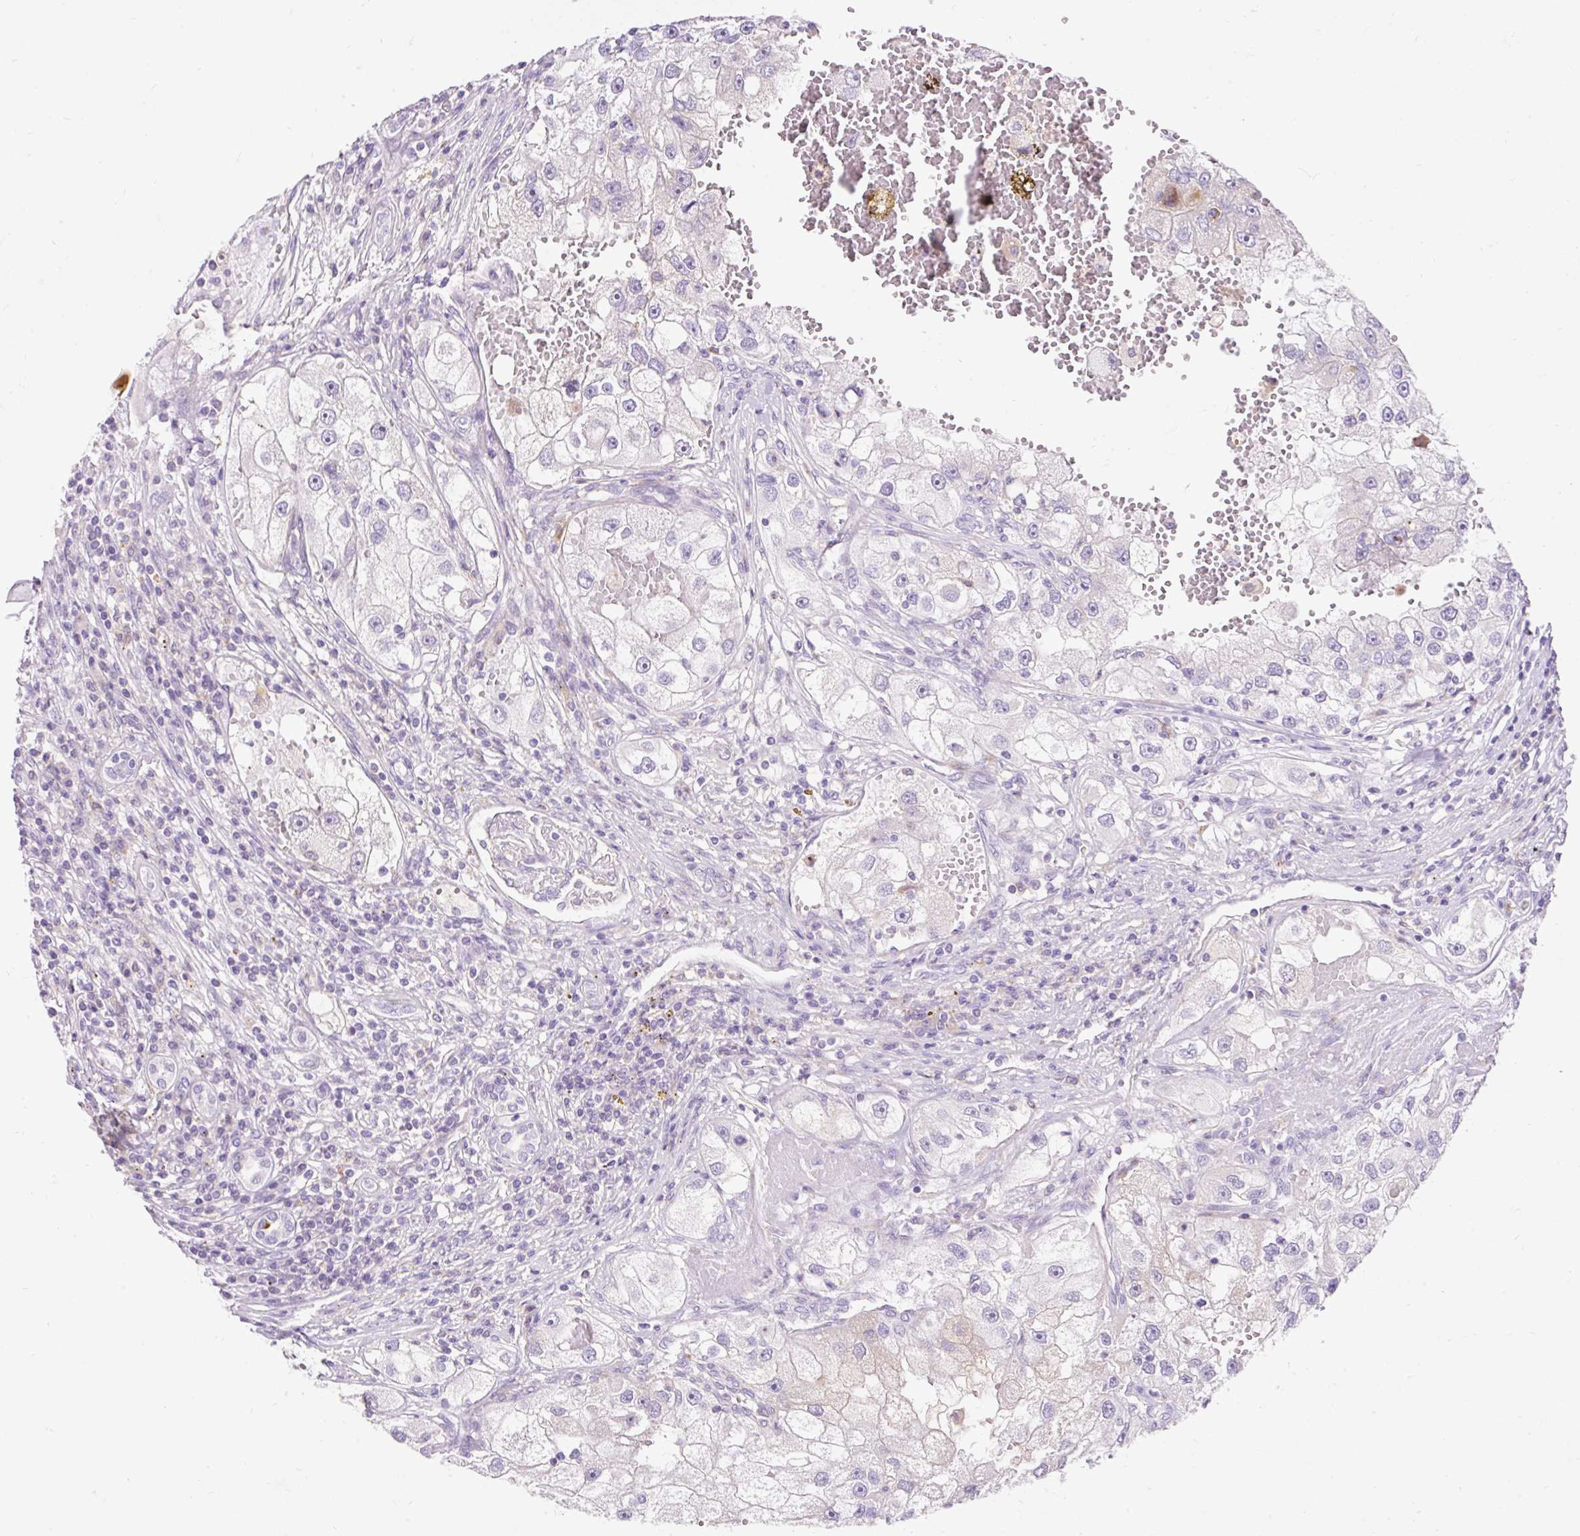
{"staining": {"intensity": "negative", "quantity": "none", "location": "none"}, "tissue": "renal cancer", "cell_type": "Tumor cells", "image_type": "cancer", "snomed": [{"axis": "morphology", "description": "Adenocarcinoma, NOS"}, {"axis": "topography", "description": "Kidney"}], "caption": "Histopathology image shows no significant protein positivity in tumor cells of renal cancer (adenocarcinoma).", "gene": "TMEM150C", "patient": {"sex": "male", "age": 63}}